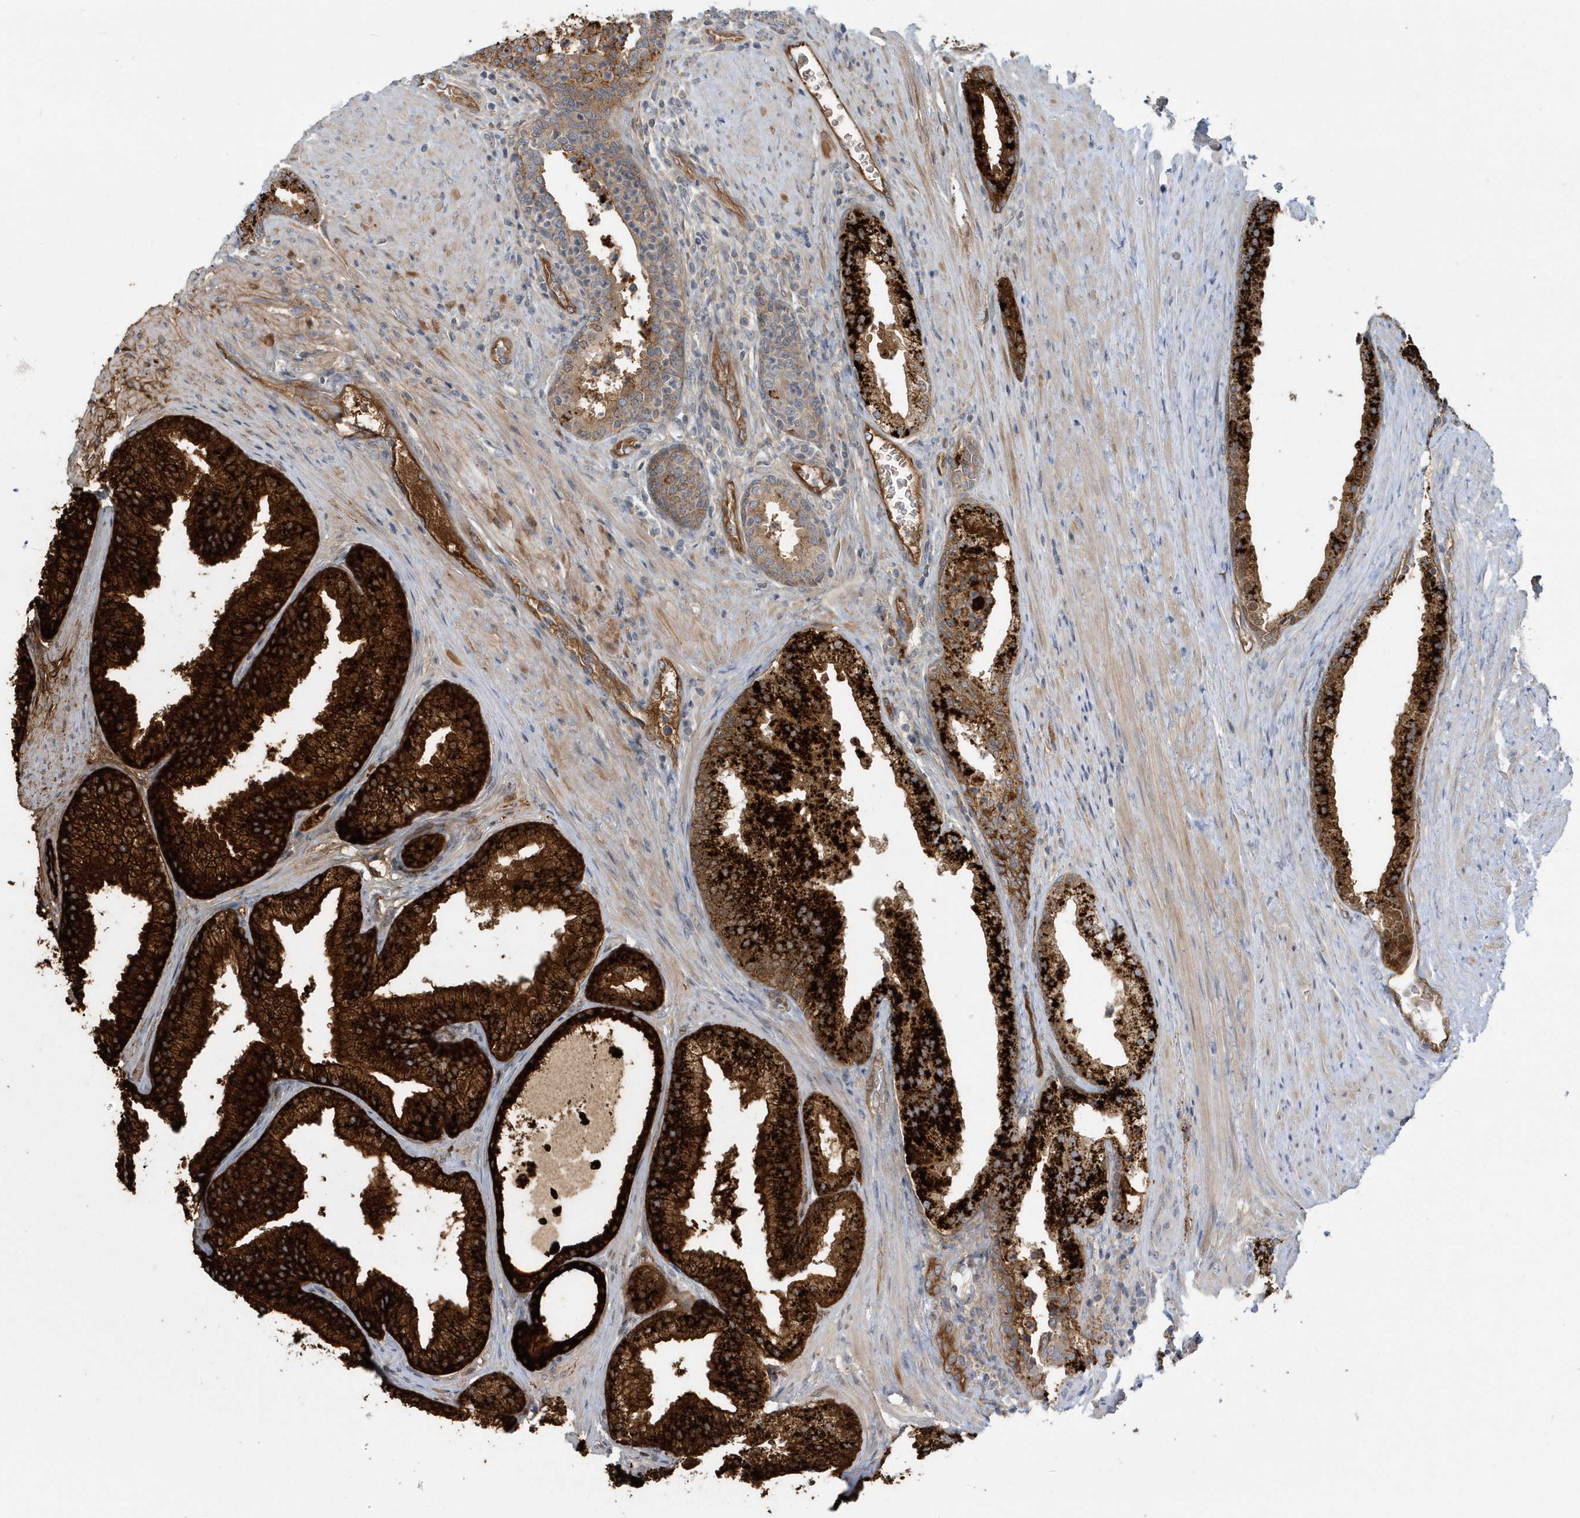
{"staining": {"intensity": "strong", "quantity": "25%-75%", "location": "cytoplasmic/membranous"}, "tissue": "prostate", "cell_type": "Glandular cells", "image_type": "normal", "snomed": [{"axis": "morphology", "description": "Normal tissue, NOS"}, {"axis": "topography", "description": "Prostate"}], "caption": "Immunohistochemical staining of benign human prostate demonstrates strong cytoplasmic/membranous protein staining in about 25%-75% of glandular cells.", "gene": "RAI14", "patient": {"sex": "male", "age": 76}}